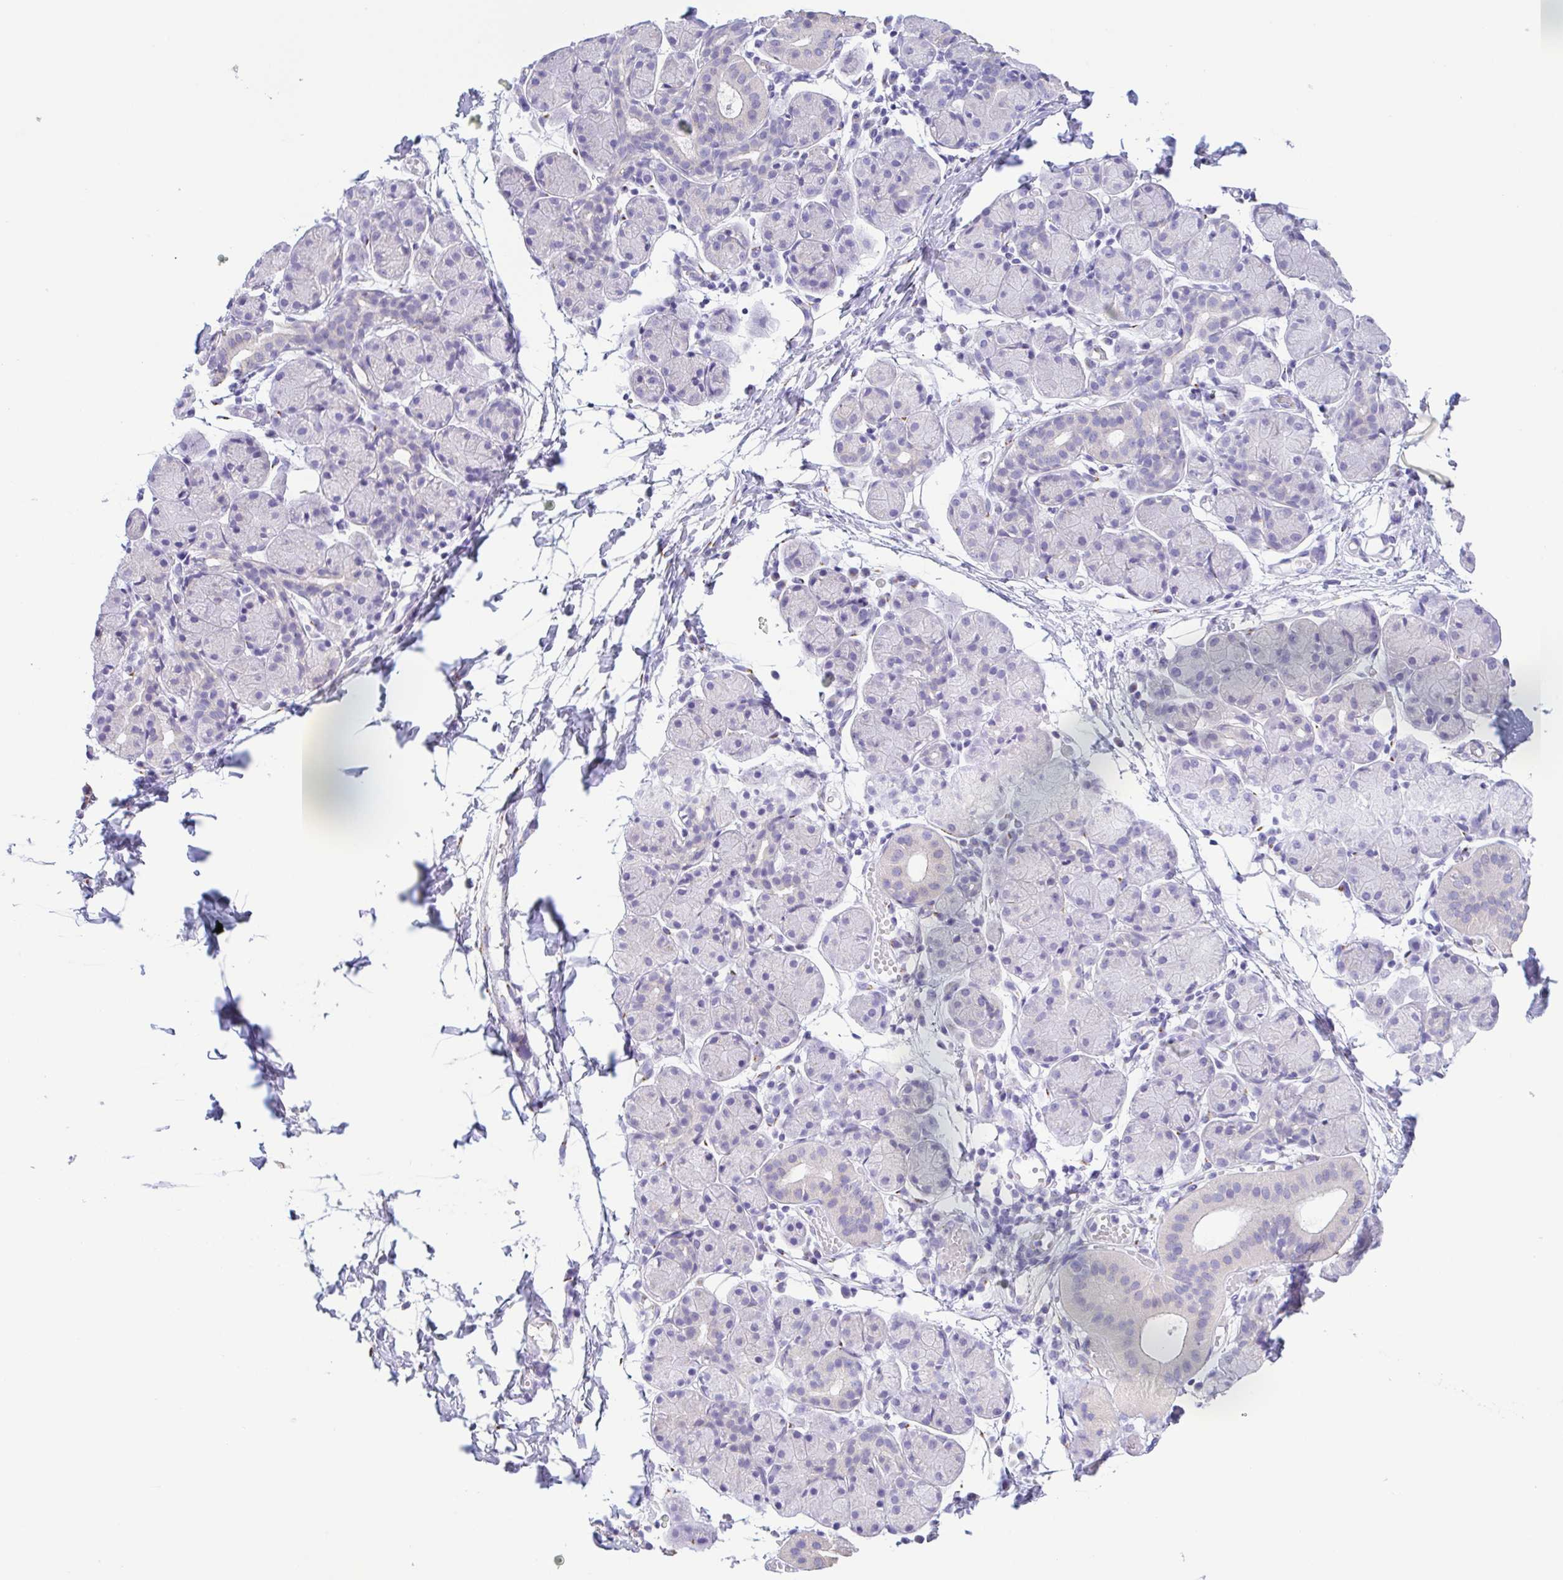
{"staining": {"intensity": "negative", "quantity": "none", "location": "none"}, "tissue": "salivary gland", "cell_type": "Glandular cells", "image_type": "normal", "snomed": [{"axis": "morphology", "description": "Normal tissue, NOS"}, {"axis": "morphology", "description": "Inflammation, NOS"}, {"axis": "topography", "description": "Lymph node"}, {"axis": "topography", "description": "Salivary gland"}], "caption": "Salivary gland was stained to show a protein in brown. There is no significant staining in glandular cells. (DAB immunohistochemistry, high magnification).", "gene": "SULT1B1", "patient": {"sex": "male", "age": 3}}